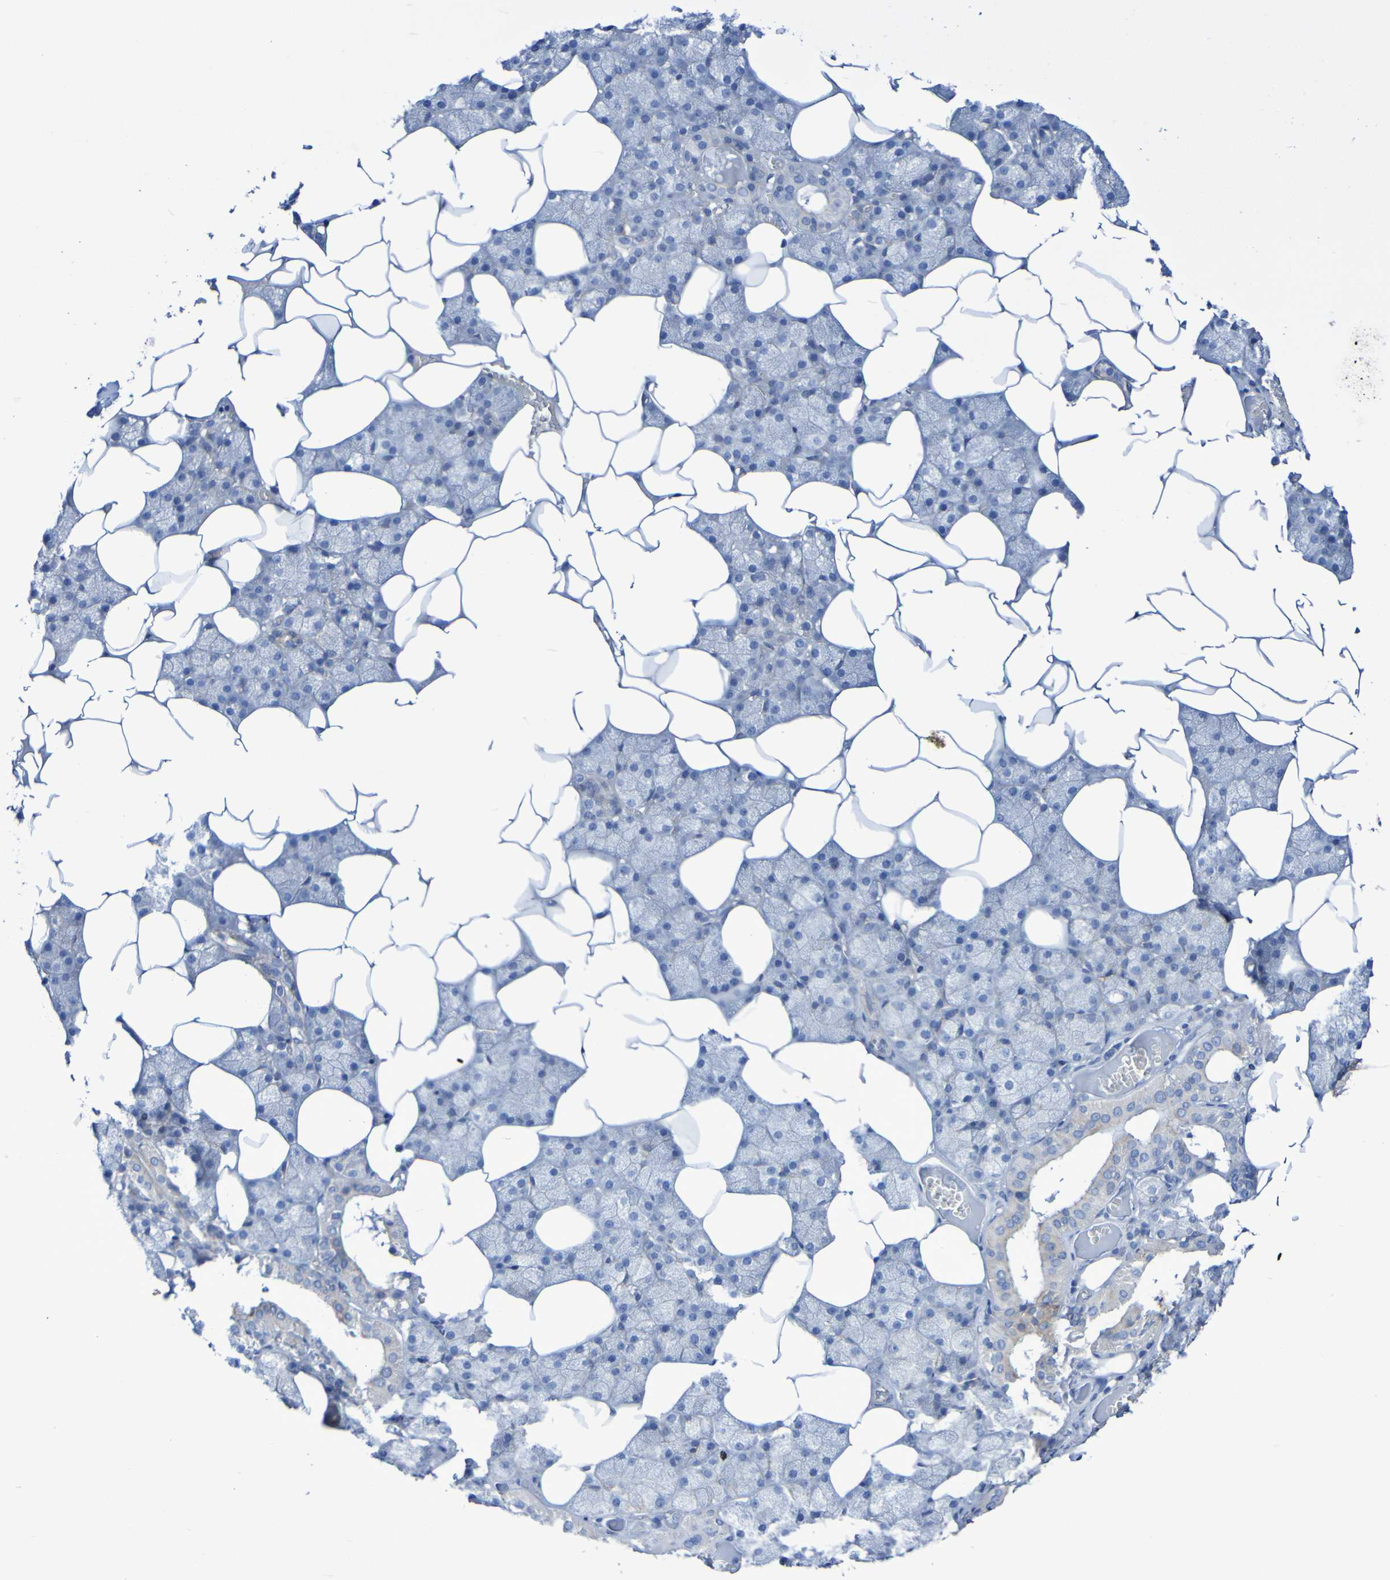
{"staining": {"intensity": "weak", "quantity": "<25%", "location": "cytoplasmic/membranous"}, "tissue": "salivary gland", "cell_type": "Glandular cells", "image_type": "normal", "snomed": [{"axis": "morphology", "description": "Normal tissue, NOS"}, {"axis": "topography", "description": "Salivary gland"}], "caption": "A photomicrograph of human salivary gland is negative for staining in glandular cells. (Immunohistochemistry, brightfield microscopy, high magnification).", "gene": "LPP", "patient": {"sex": "male", "age": 62}}